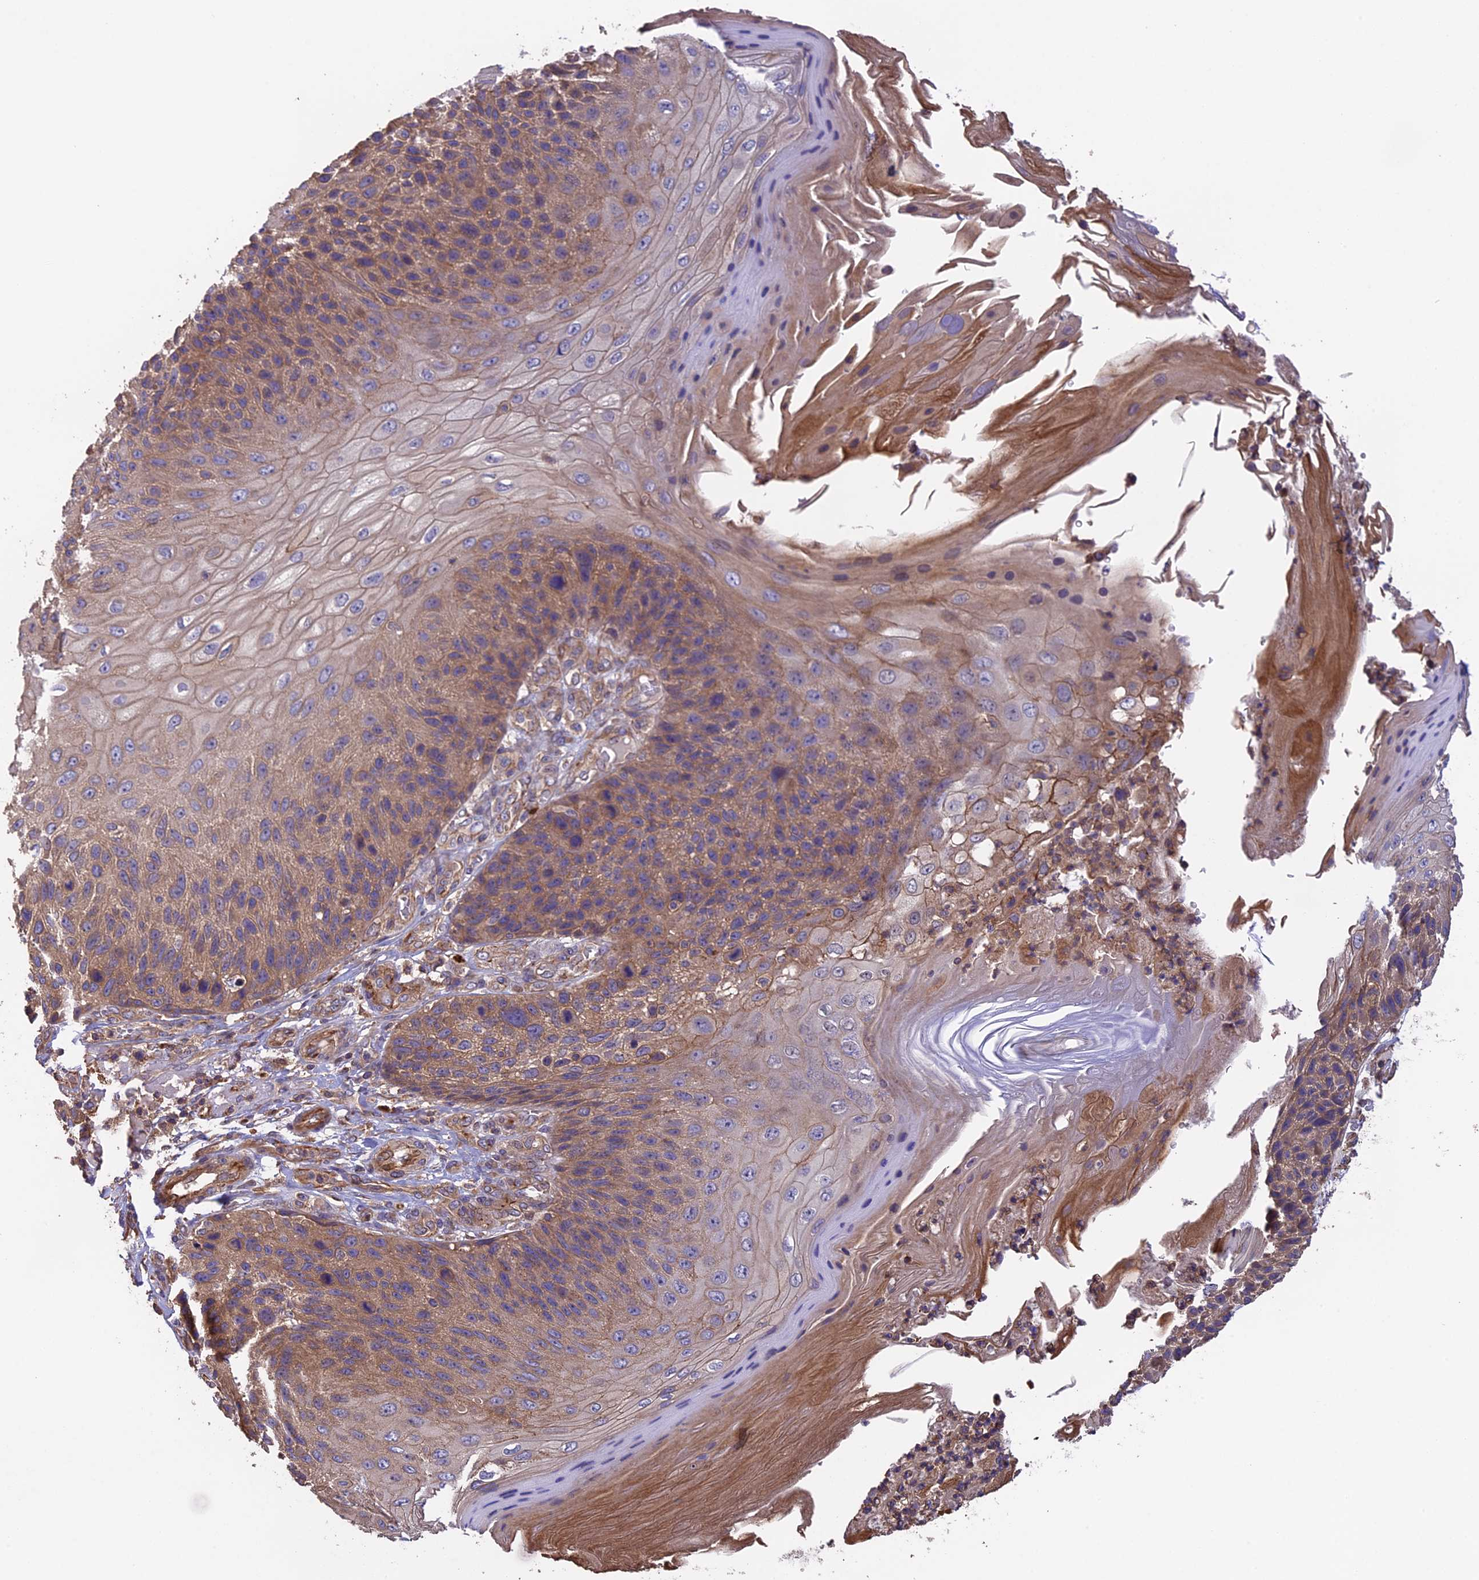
{"staining": {"intensity": "weak", "quantity": ">75%", "location": "cytoplasmic/membranous"}, "tissue": "skin cancer", "cell_type": "Tumor cells", "image_type": "cancer", "snomed": [{"axis": "morphology", "description": "Squamous cell carcinoma, NOS"}, {"axis": "topography", "description": "Skin"}], "caption": "Brown immunohistochemical staining in human squamous cell carcinoma (skin) demonstrates weak cytoplasmic/membranous positivity in about >75% of tumor cells.", "gene": "GAS8", "patient": {"sex": "female", "age": 88}}